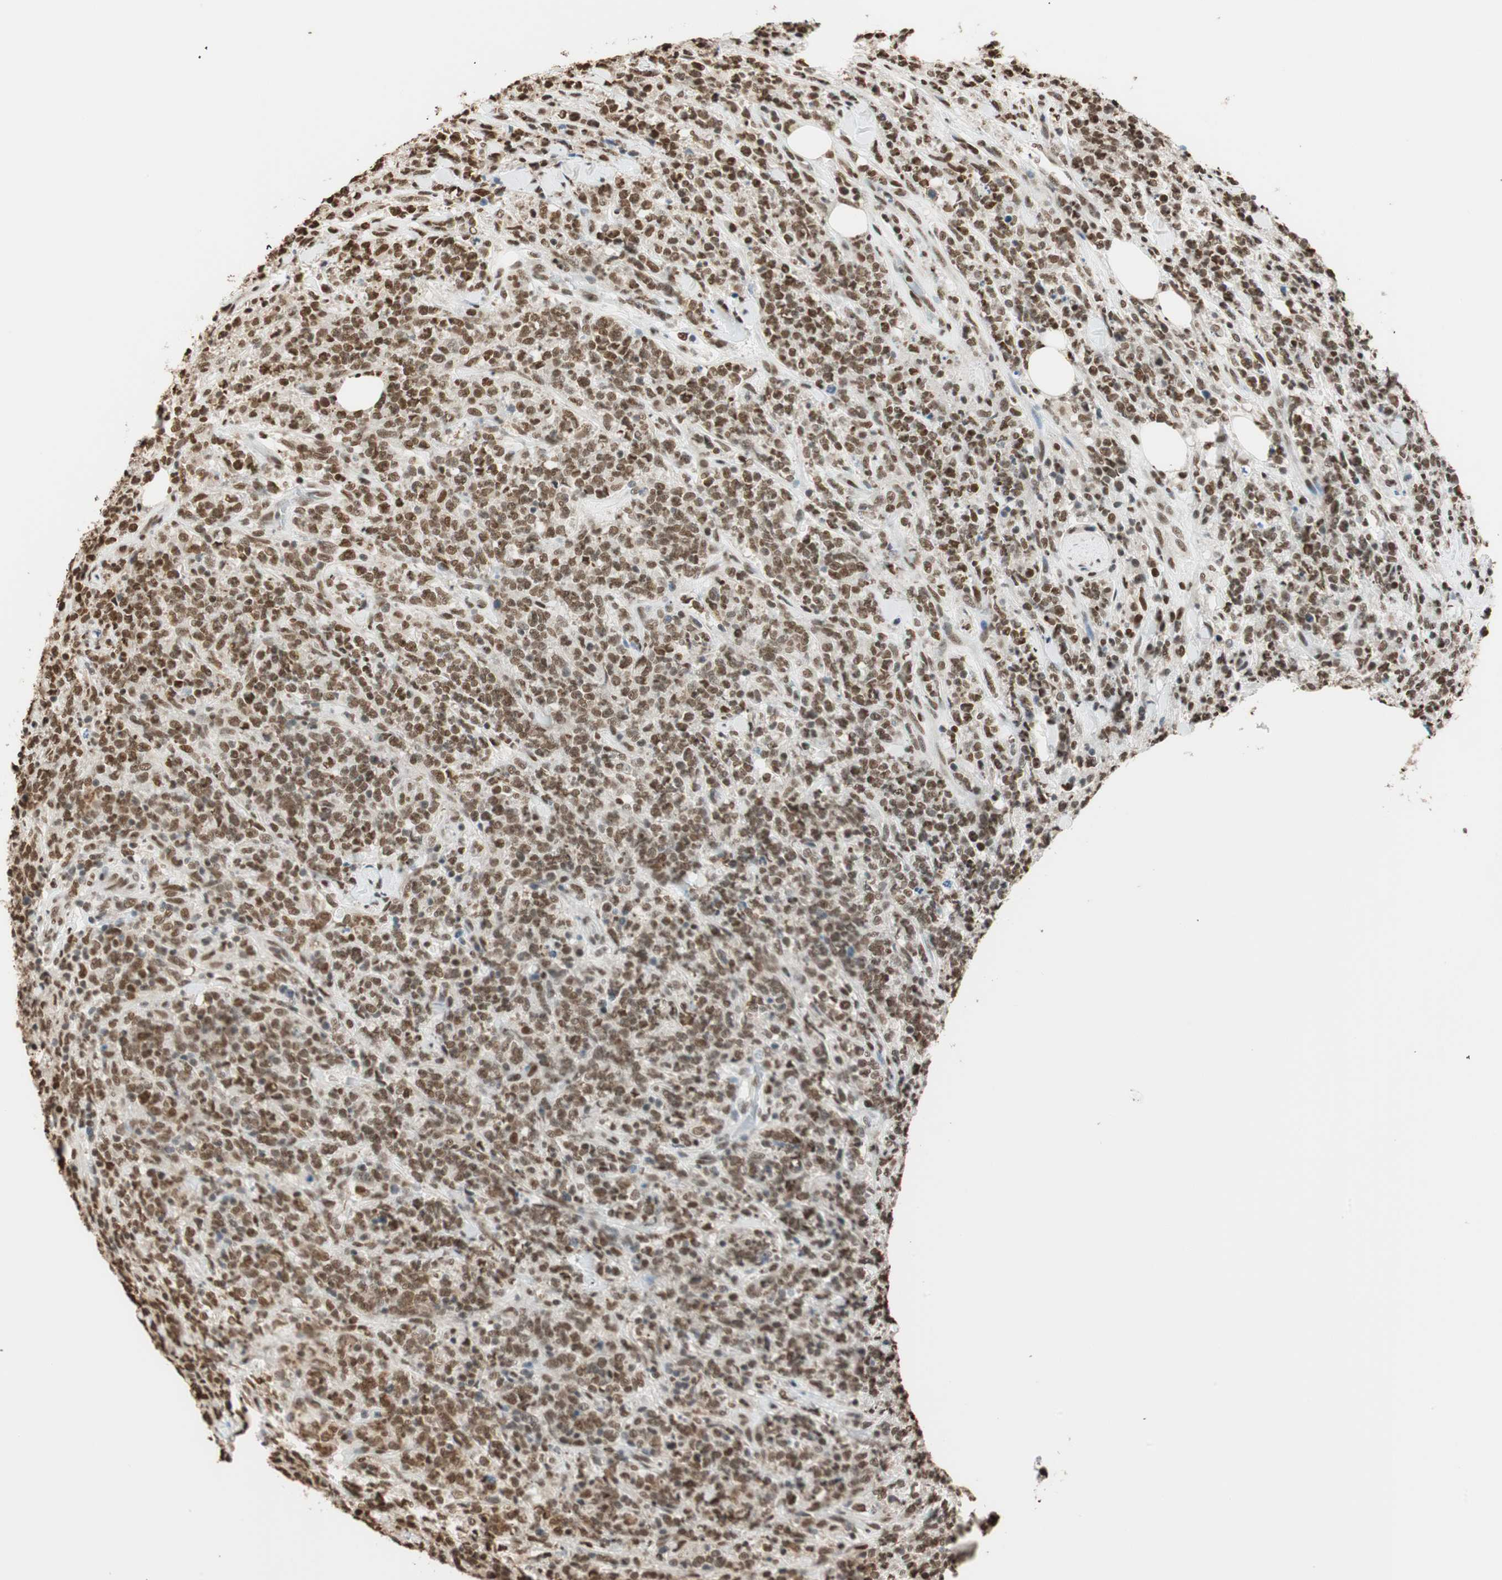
{"staining": {"intensity": "strong", "quantity": "25%-75%", "location": "nuclear"}, "tissue": "lymphoma", "cell_type": "Tumor cells", "image_type": "cancer", "snomed": [{"axis": "morphology", "description": "Malignant lymphoma, non-Hodgkin's type, High grade"}, {"axis": "topography", "description": "Soft tissue"}], "caption": "There is high levels of strong nuclear expression in tumor cells of high-grade malignant lymphoma, non-Hodgkin's type, as demonstrated by immunohistochemical staining (brown color).", "gene": "FANCG", "patient": {"sex": "male", "age": 18}}